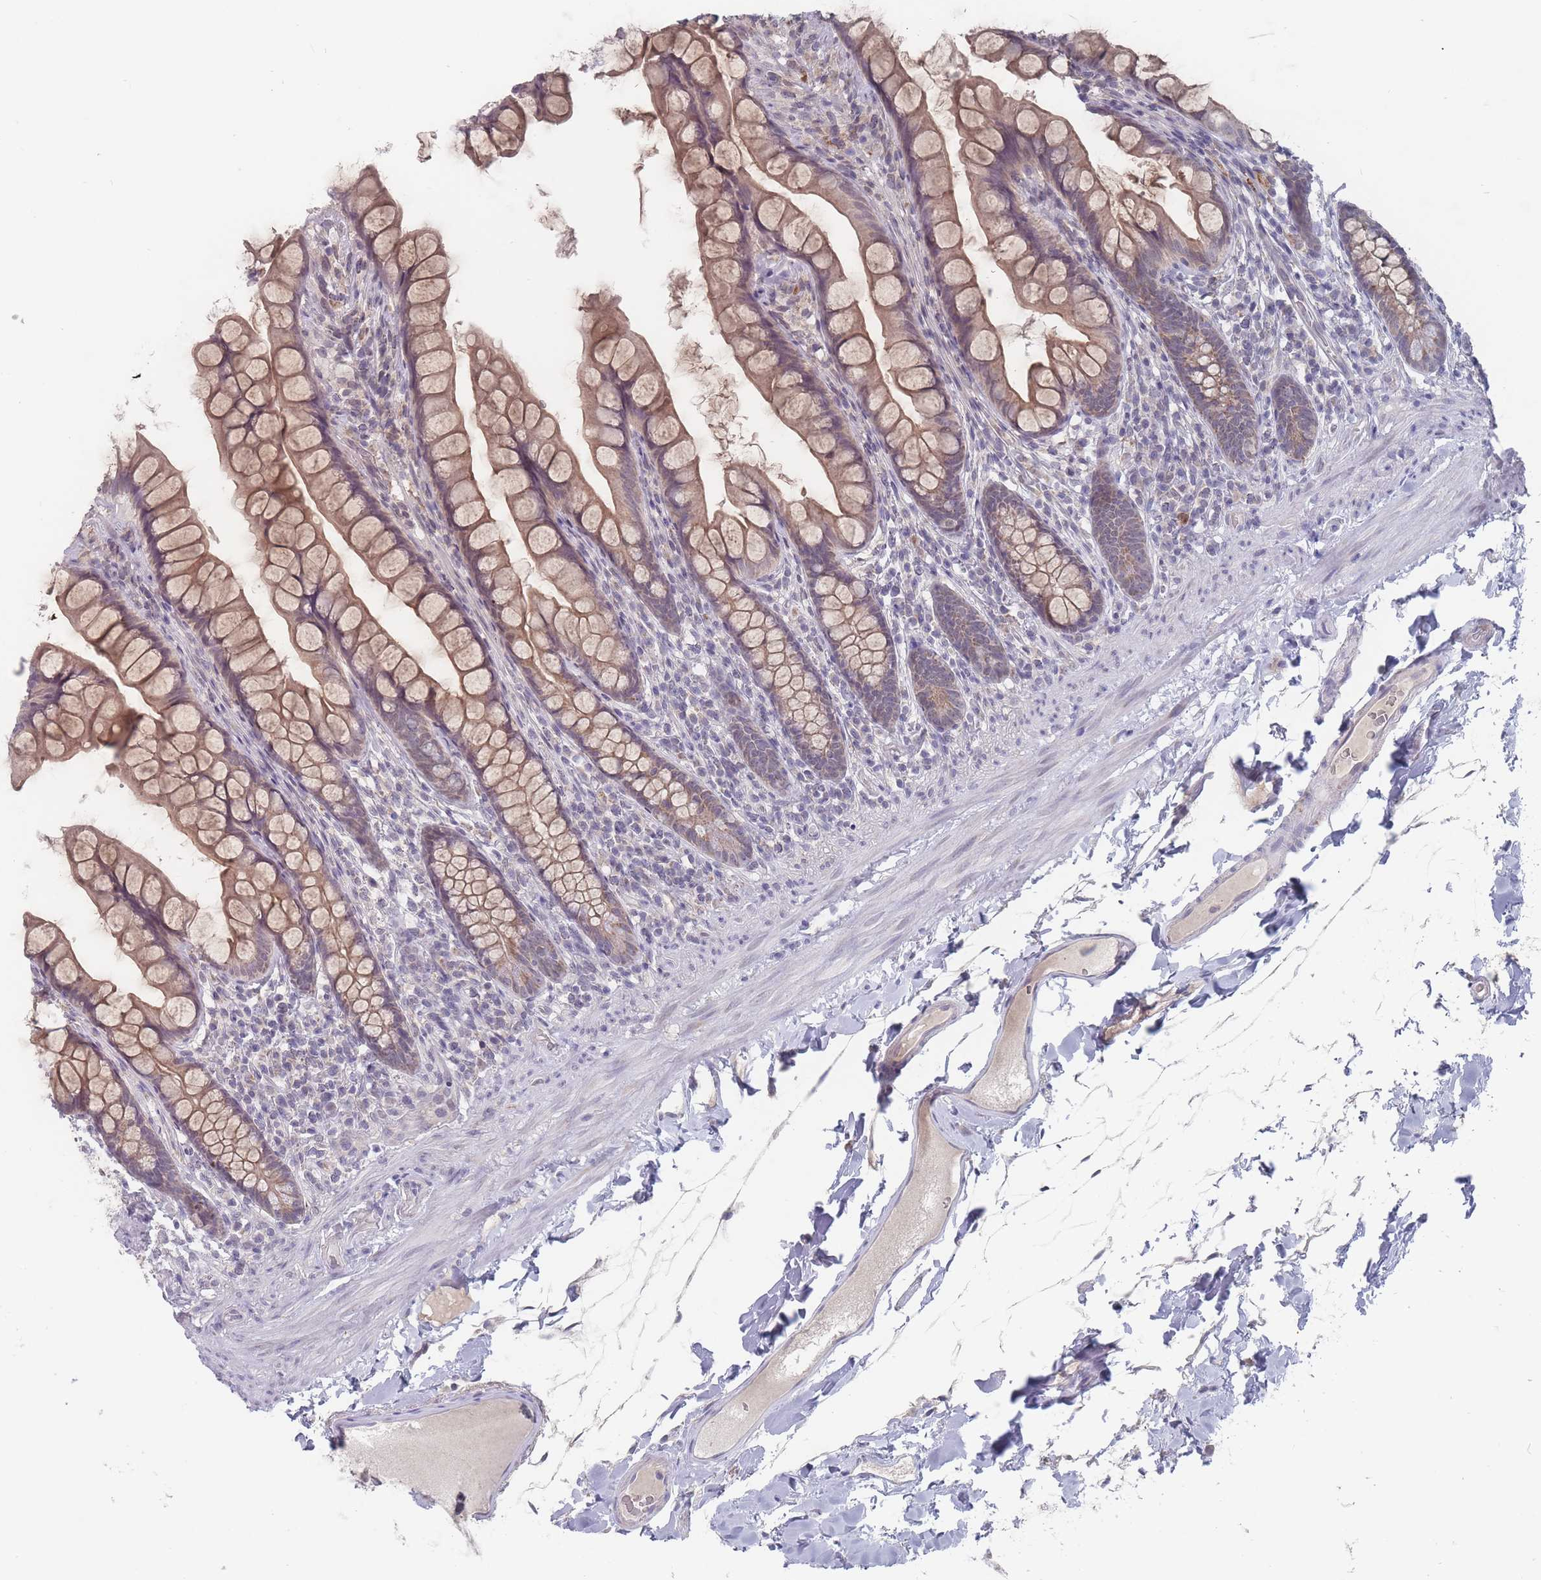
{"staining": {"intensity": "moderate", "quantity": ">75%", "location": "cytoplasmic/membranous"}, "tissue": "small intestine", "cell_type": "Glandular cells", "image_type": "normal", "snomed": [{"axis": "morphology", "description": "Normal tissue, NOS"}, {"axis": "topography", "description": "Small intestine"}], "caption": "Glandular cells show medium levels of moderate cytoplasmic/membranous expression in approximately >75% of cells in benign small intestine. The protein is stained brown, and the nuclei are stained in blue (DAB (3,3'-diaminobenzidine) IHC with brightfield microscopy, high magnification).", "gene": "PEX7", "patient": {"sex": "male", "age": 70}}